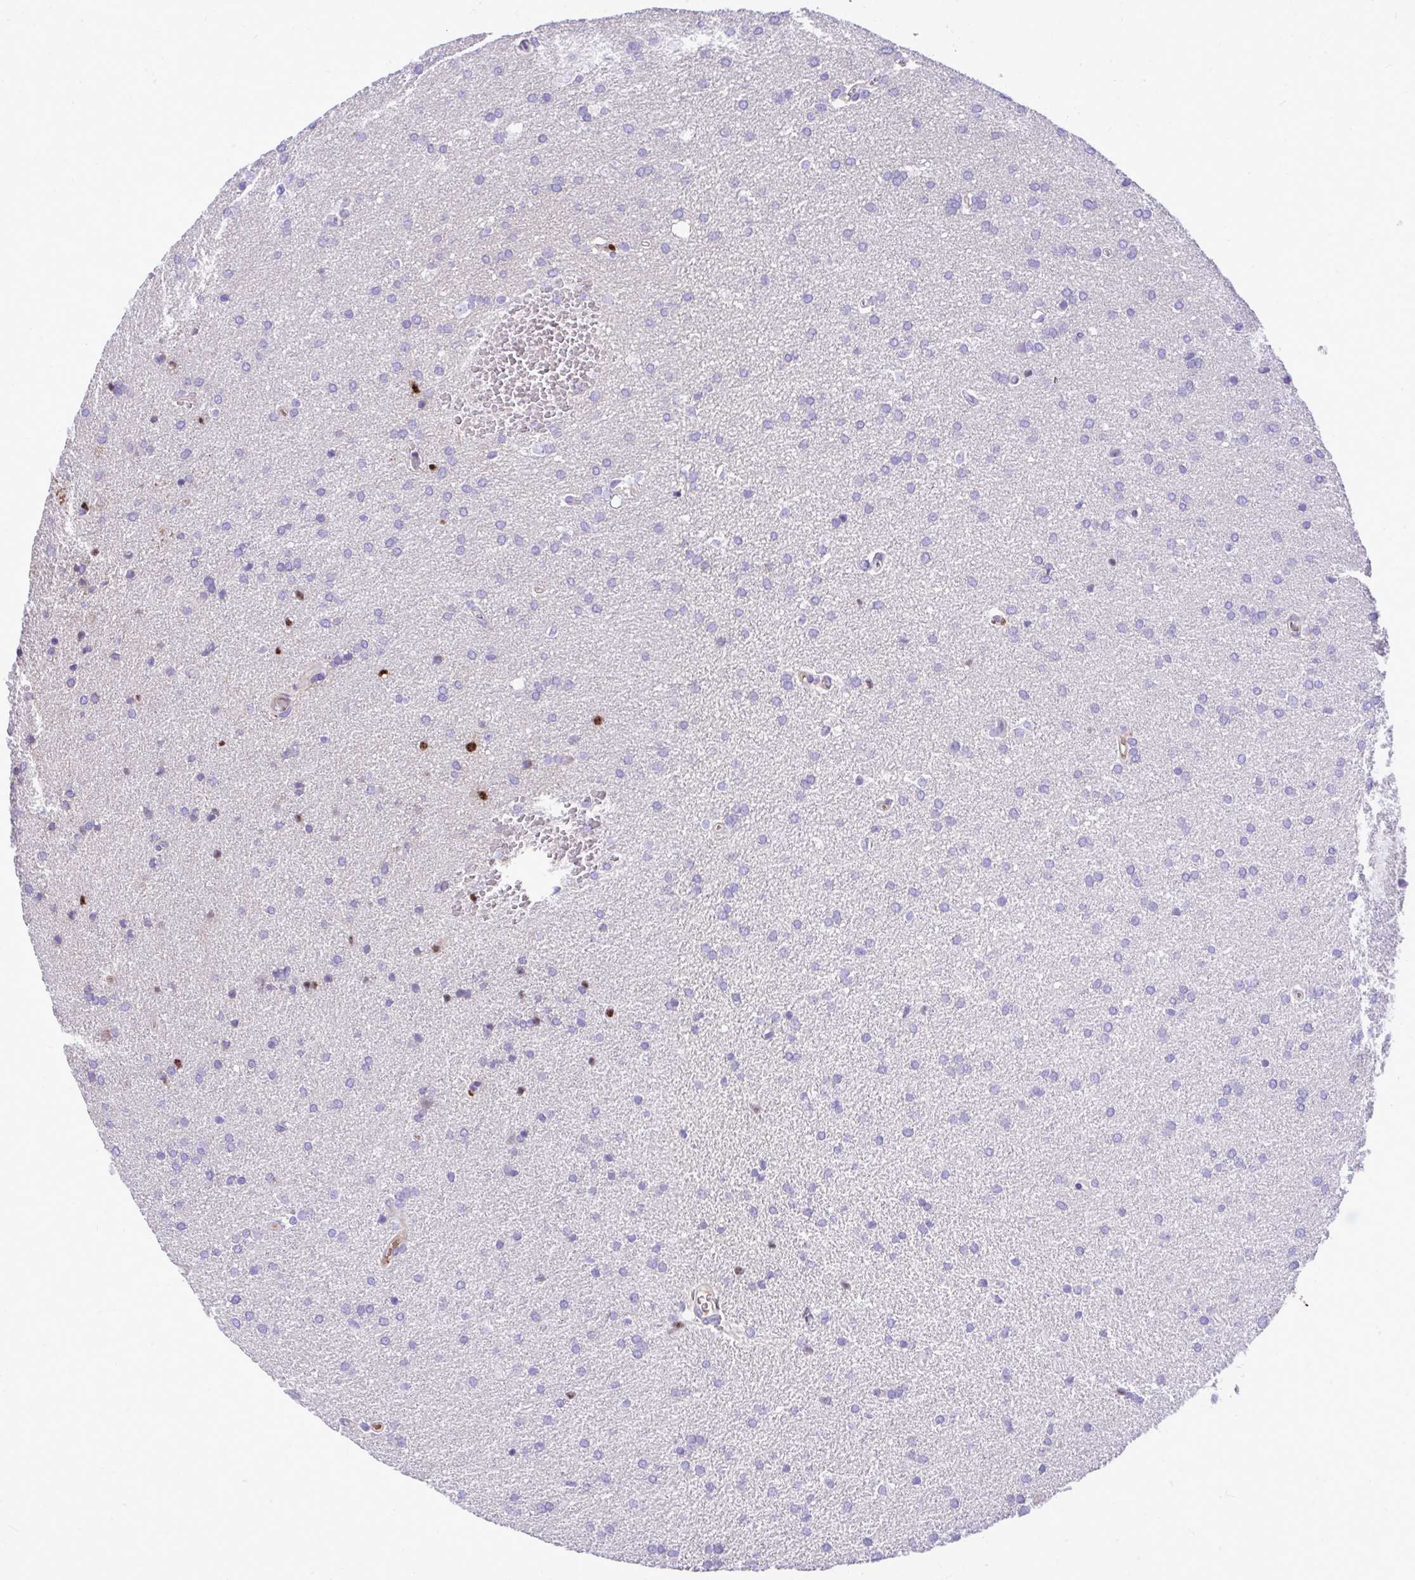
{"staining": {"intensity": "negative", "quantity": "none", "location": "none"}, "tissue": "glioma", "cell_type": "Tumor cells", "image_type": "cancer", "snomed": [{"axis": "morphology", "description": "Glioma, malignant, Low grade"}, {"axis": "topography", "description": "Brain"}], "caption": "This image is of low-grade glioma (malignant) stained with immunohistochemistry to label a protein in brown with the nuclei are counter-stained blue. There is no expression in tumor cells.", "gene": "HRG", "patient": {"sex": "female", "age": 34}}